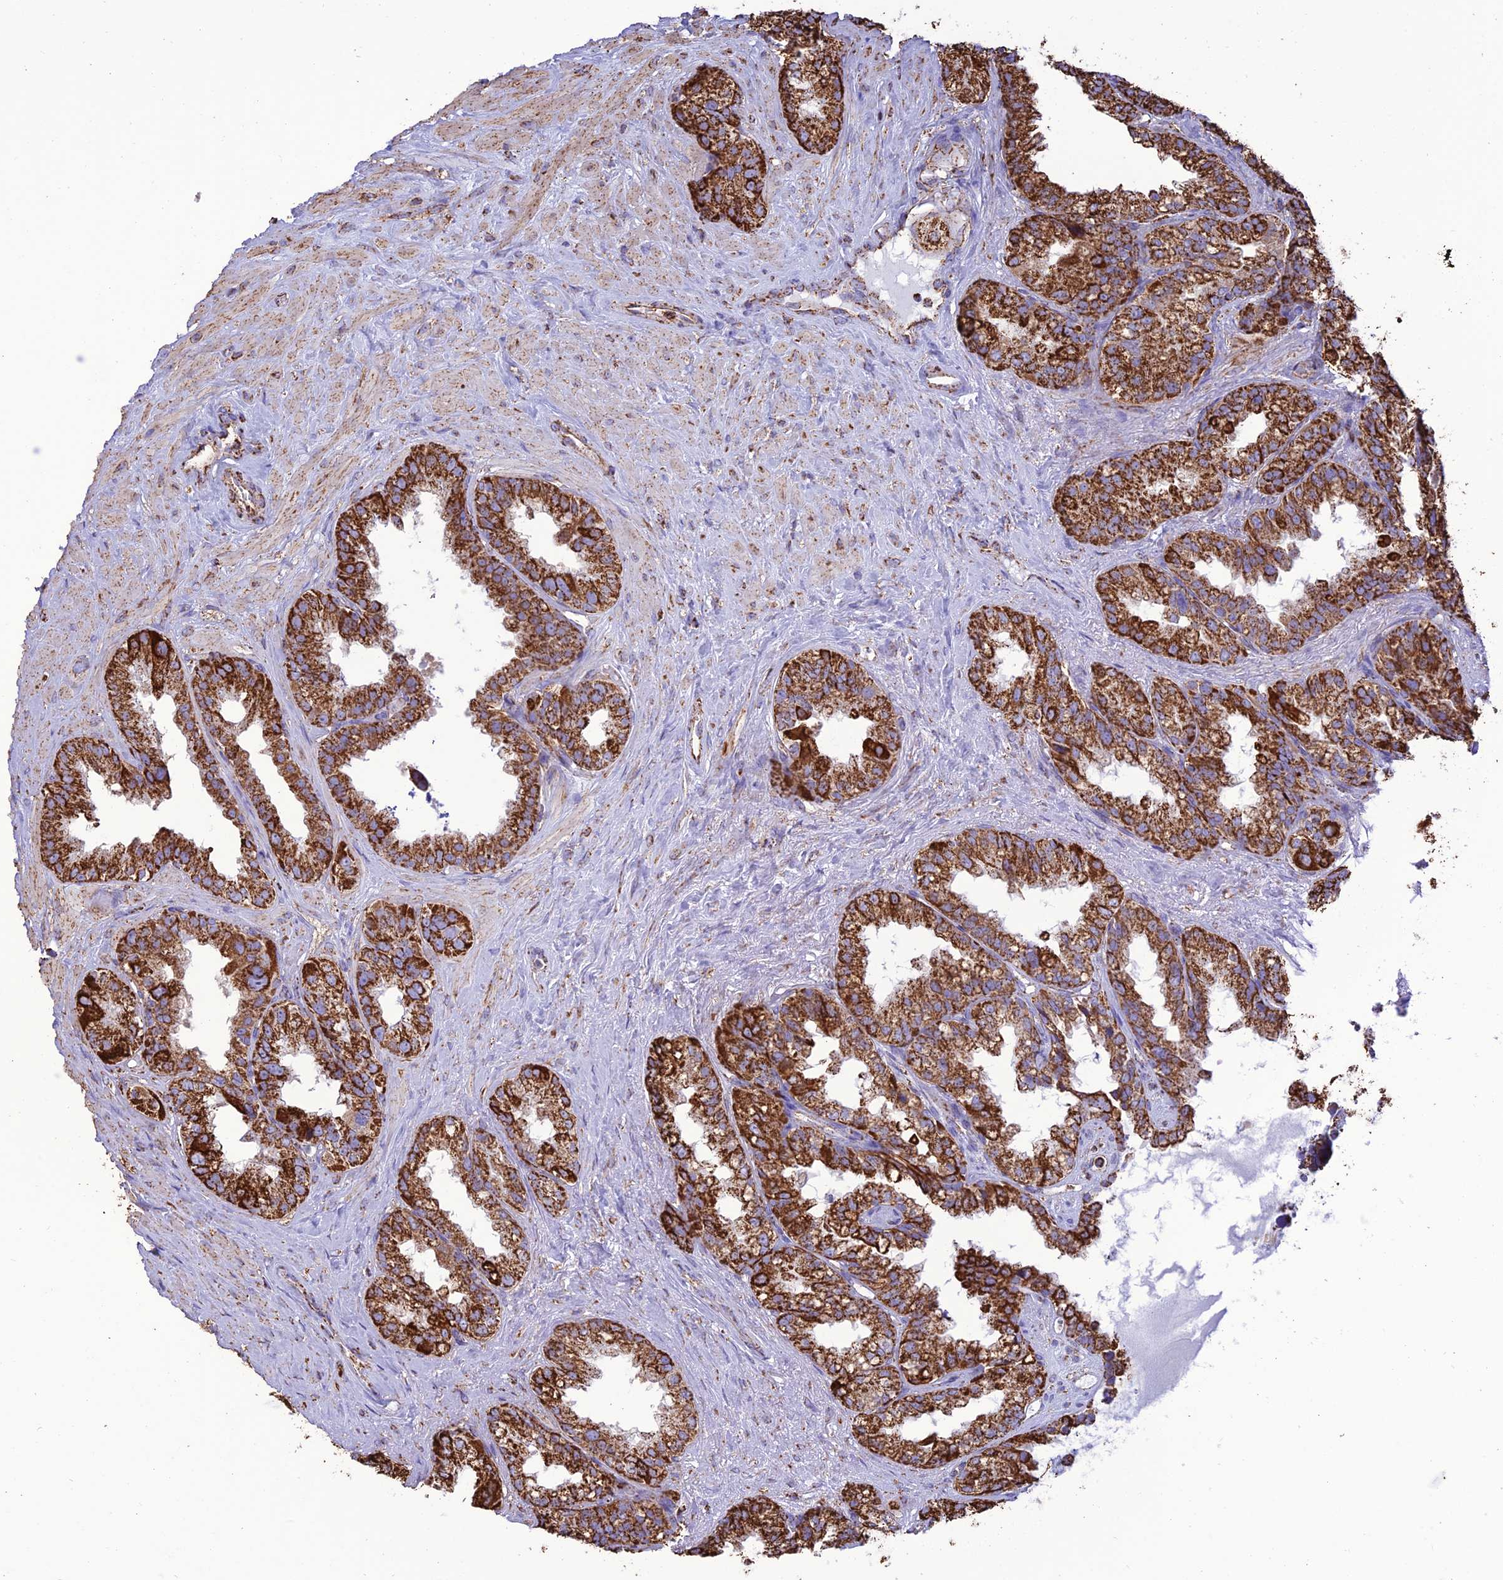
{"staining": {"intensity": "strong", "quantity": ">75%", "location": "cytoplasmic/membranous"}, "tissue": "seminal vesicle", "cell_type": "Glandular cells", "image_type": "normal", "snomed": [{"axis": "morphology", "description": "Normal tissue, NOS"}, {"axis": "topography", "description": "Seminal veicle"}], "caption": "A micrograph of human seminal vesicle stained for a protein reveals strong cytoplasmic/membranous brown staining in glandular cells. The staining was performed using DAB (3,3'-diaminobenzidine), with brown indicating positive protein expression. Nuclei are stained blue with hematoxylin.", "gene": "NDUFAF1", "patient": {"sex": "male", "age": 80}}